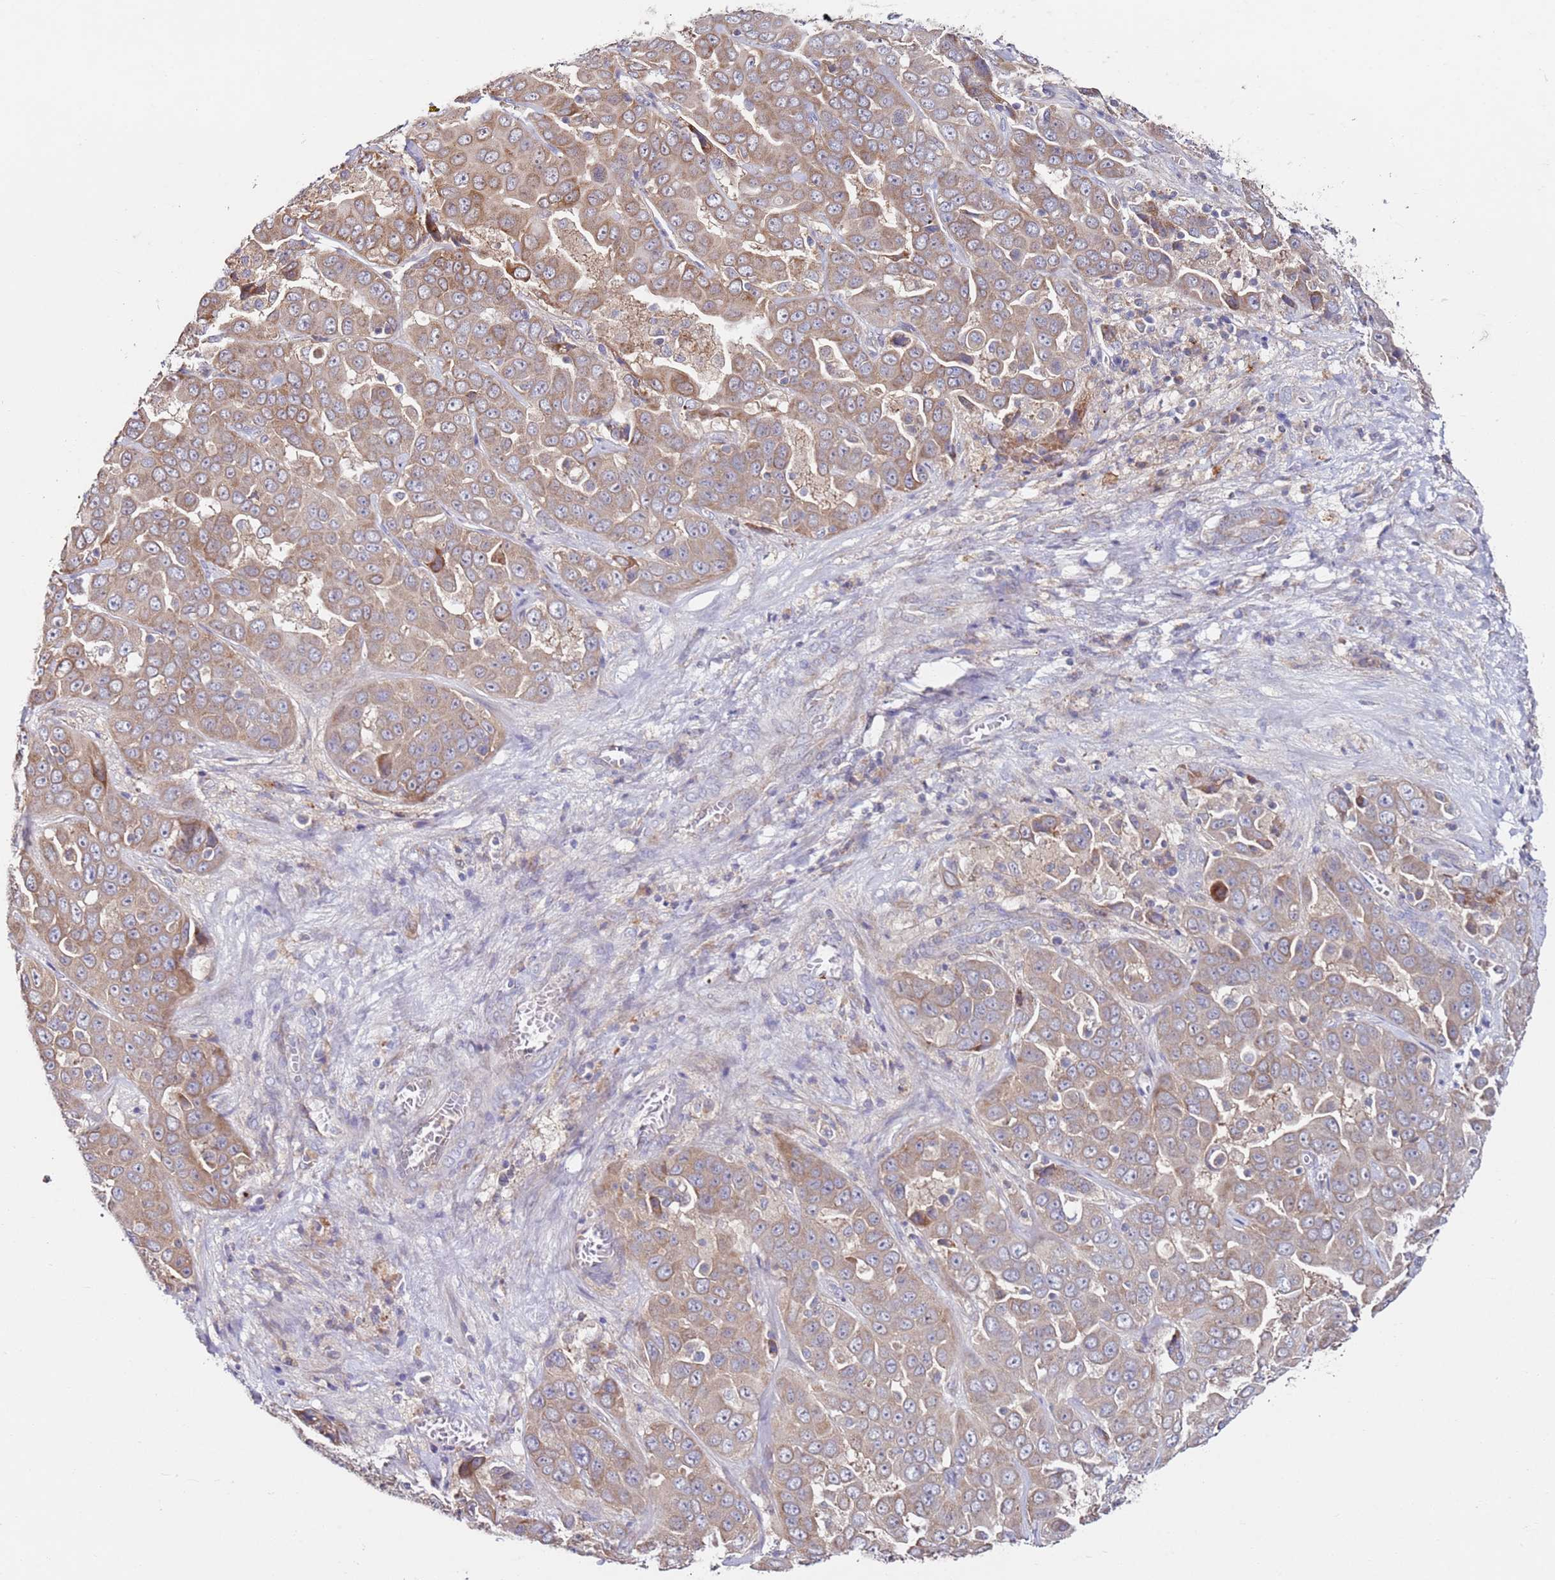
{"staining": {"intensity": "moderate", "quantity": ">75%", "location": "cytoplasmic/membranous"}, "tissue": "liver cancer", "cell_type": "Tumor cells", "image_type": "cancer", "snomed": [{"axis": "morphology", "description": "Cholangiocarcinoma"}, {"axis": "topography", "description": "Liver"}], "caption": "A histopathology image of human cholangiocarcinoma (liver) stained for a protein reveals moderate cytoplasmic/membranous brown staining in tumor cells.", "gene": "CNOT9", "patient": {"sex": "female", "age": 52}}